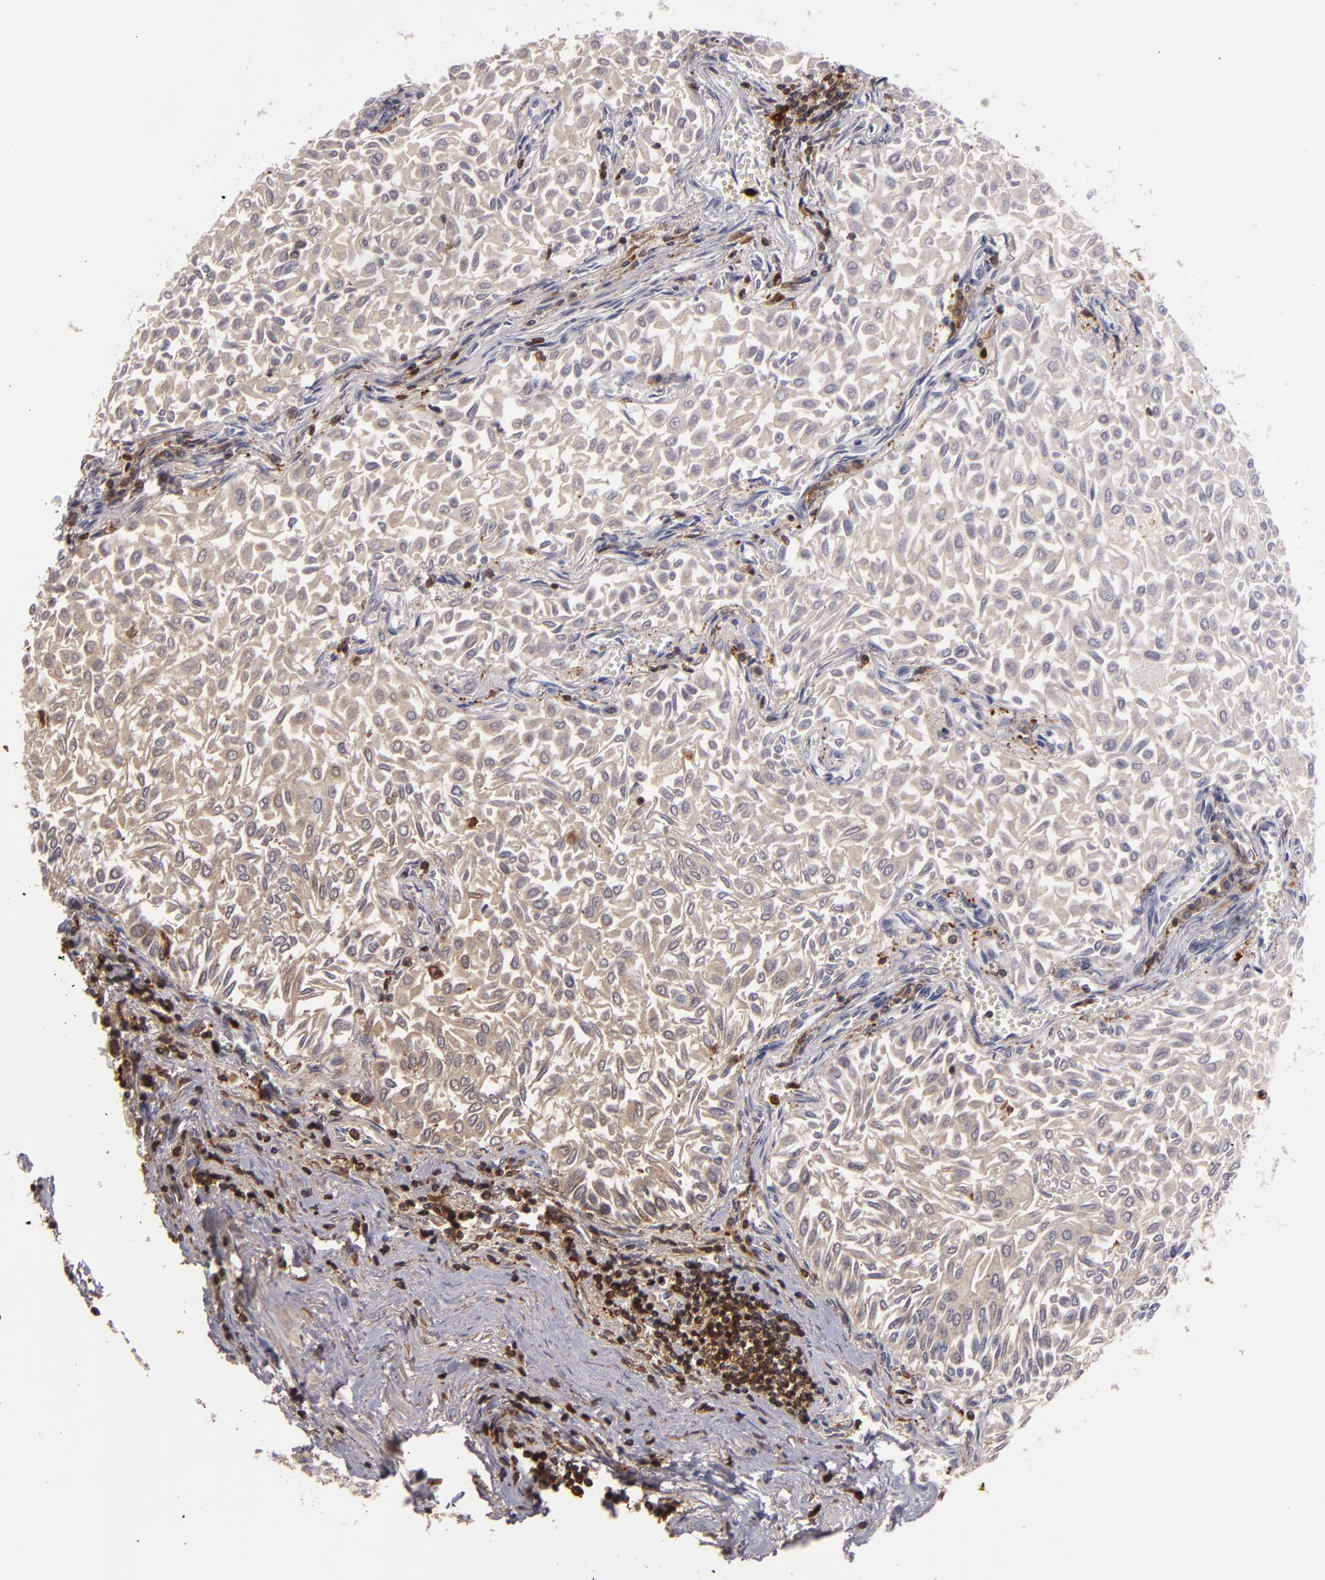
{"staining": {"intensity": "weak", "quantity": ">75%", "location": "cytoplasmic/membranous"}, "tissue": "urothelial cancer", "cell_type": "Tumor cells", "image_type": "cancer", "snomed": [{"axis": "morphology", "description": "Urothelial carcinoma, Low grade"}, {"axis": "topography", "description": "Urinary bladder"}], "caption": "A low amount of weak cytoplasmic/membranous staining is seen in approximately >75% of tumor cells in urothelial cancer tissue.", "gene": "WAS", "patient": {"sex": "male", "age": 64}}